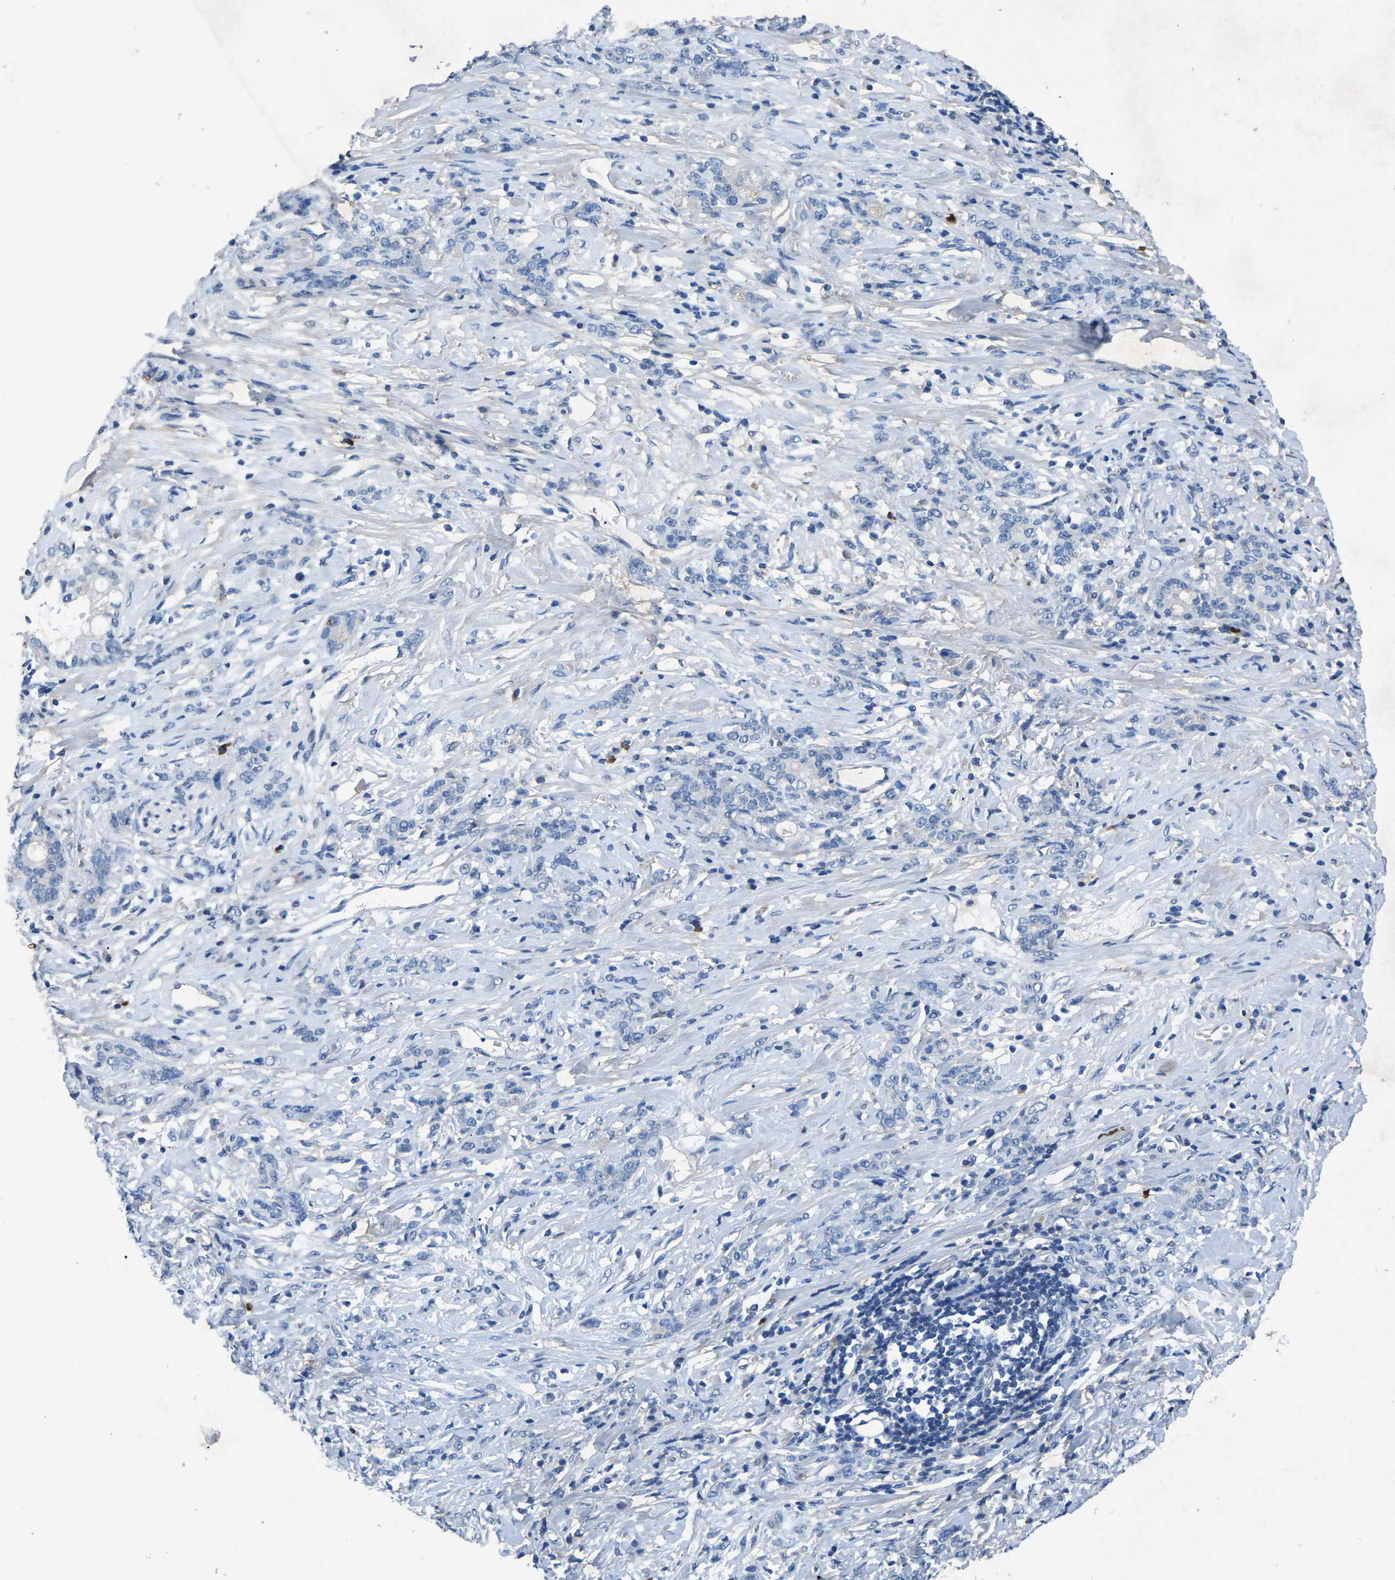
{"staining": {"intensity": "negative", "quantity": "none", "location": "none"}, "tissue": "stomach cancer", "cell_type": "Tumor cells", "image_type": "cancer", "snomed": [{"axis": "morphology", "description": "Adenocarcinoma, NOS"}, {"axis": "topography", "description": "Stomach, lower"}], "caption": "DAB (3,3'-diaminobenzidine) immunohistochemical staining of stomach cancer (adenocarcinoma) demonstrates no significant expression in tumor cells.", "gene": "PLG", "patient": {"sex": "male", "age": 88}}